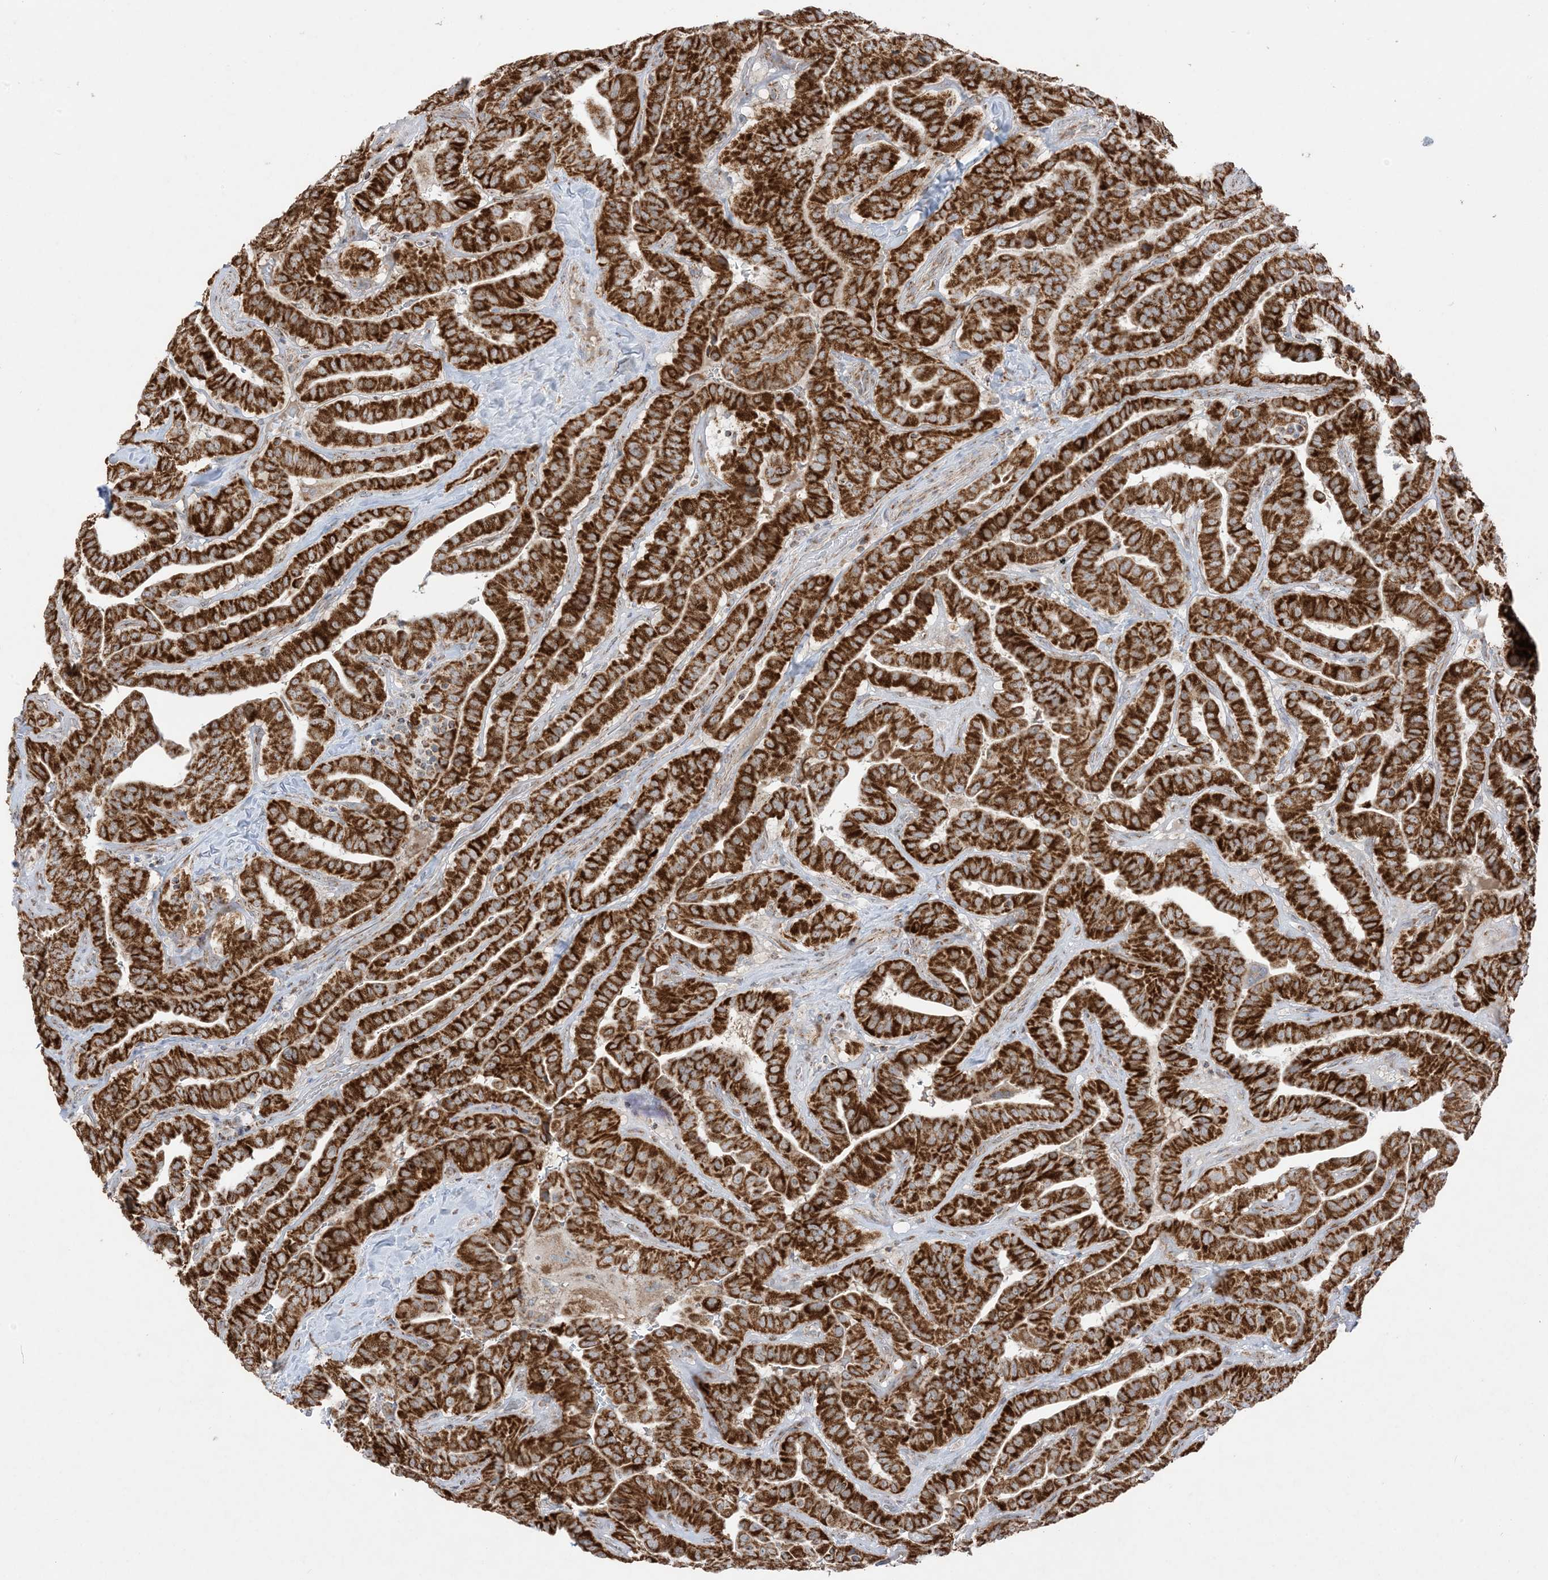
{"staining": {"intensity": "strong", "quantity": ">75%", "location": "cytoplasmic/membranous"}, "tissue": "thyroid cancer", "cell_type": "Tumor cells", "image_type": "cancer", "snomed": [{"axis": "morphology", "description": "Papillary adenocarcinoma, NOS"}, {"axis": "topography", "description": "Thyroid gland"}], "caption": "This histopathology image demonstrates immunohistochemistry staining of thyroid papillary adenocarcinoma, with high strong cytoplasmic/membranous positivity in about >75% of tumor cells.", "gene": "SLC25A12", "patient": {"sex": "male", "age": 77}}